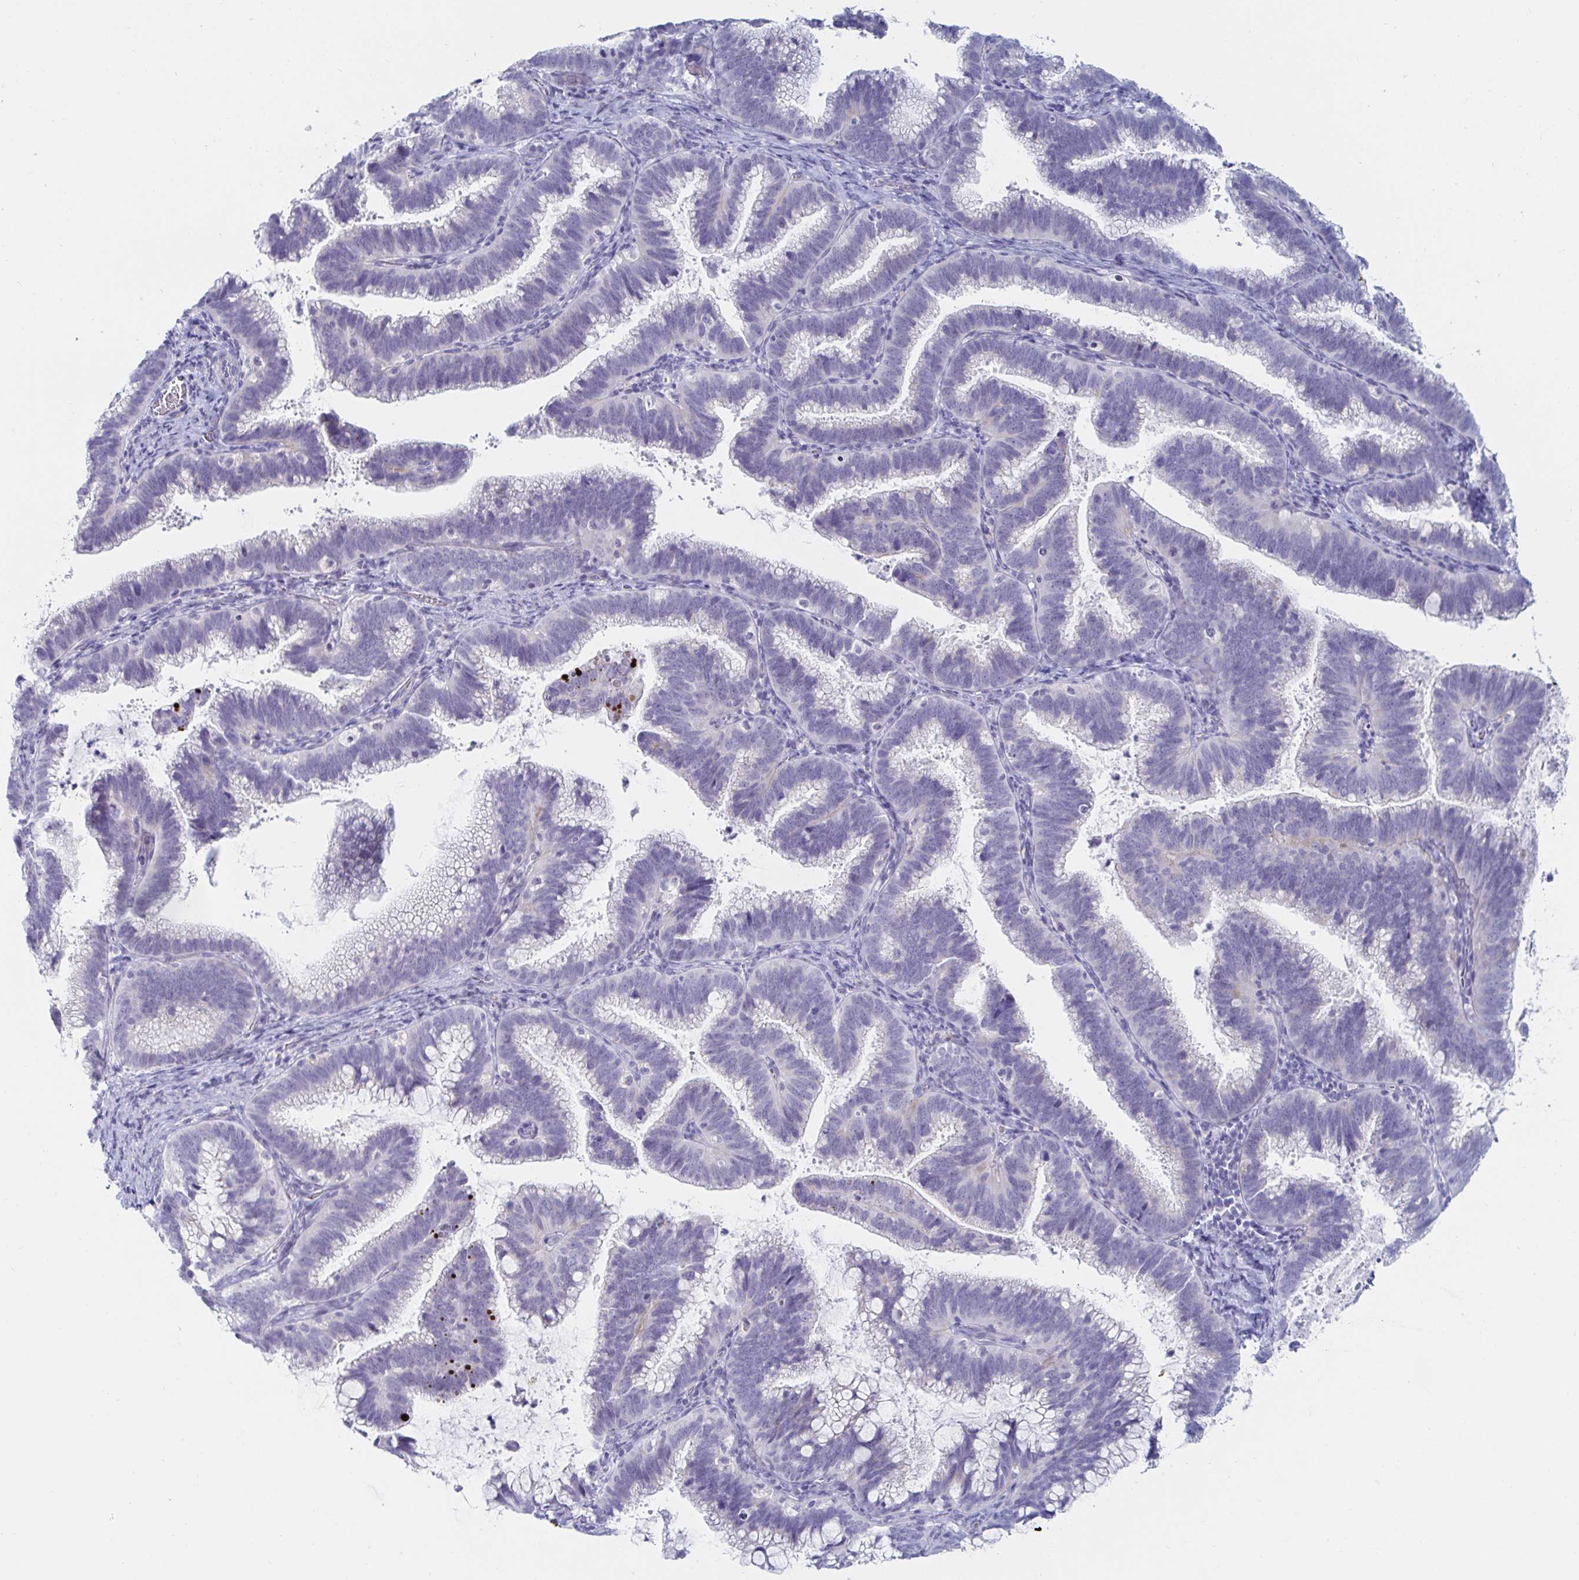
{"staining": {"intensity": "negative", "quantity": "none", "location": "none"}, "tissue": "cervical cancer", "cell_type": "Tumor cells", "image_type": "cancer", "snomed": [{"axis": "morphology", "description": "Adenocarcinoma, NOS"}, {"axis": "topography", "description": "Cervix"}], "caption": "Cervical cancer (adenocarcinoma) was stained to show a protein in brown. There is no significant positivity in tumor cells. Brightfield microscopy of IHC stained with DAB (brown) and hematoxylin (blue), captured at high magnification.", "gene": "OR10K1", "patient": {"sex": "female", "age": 61}}